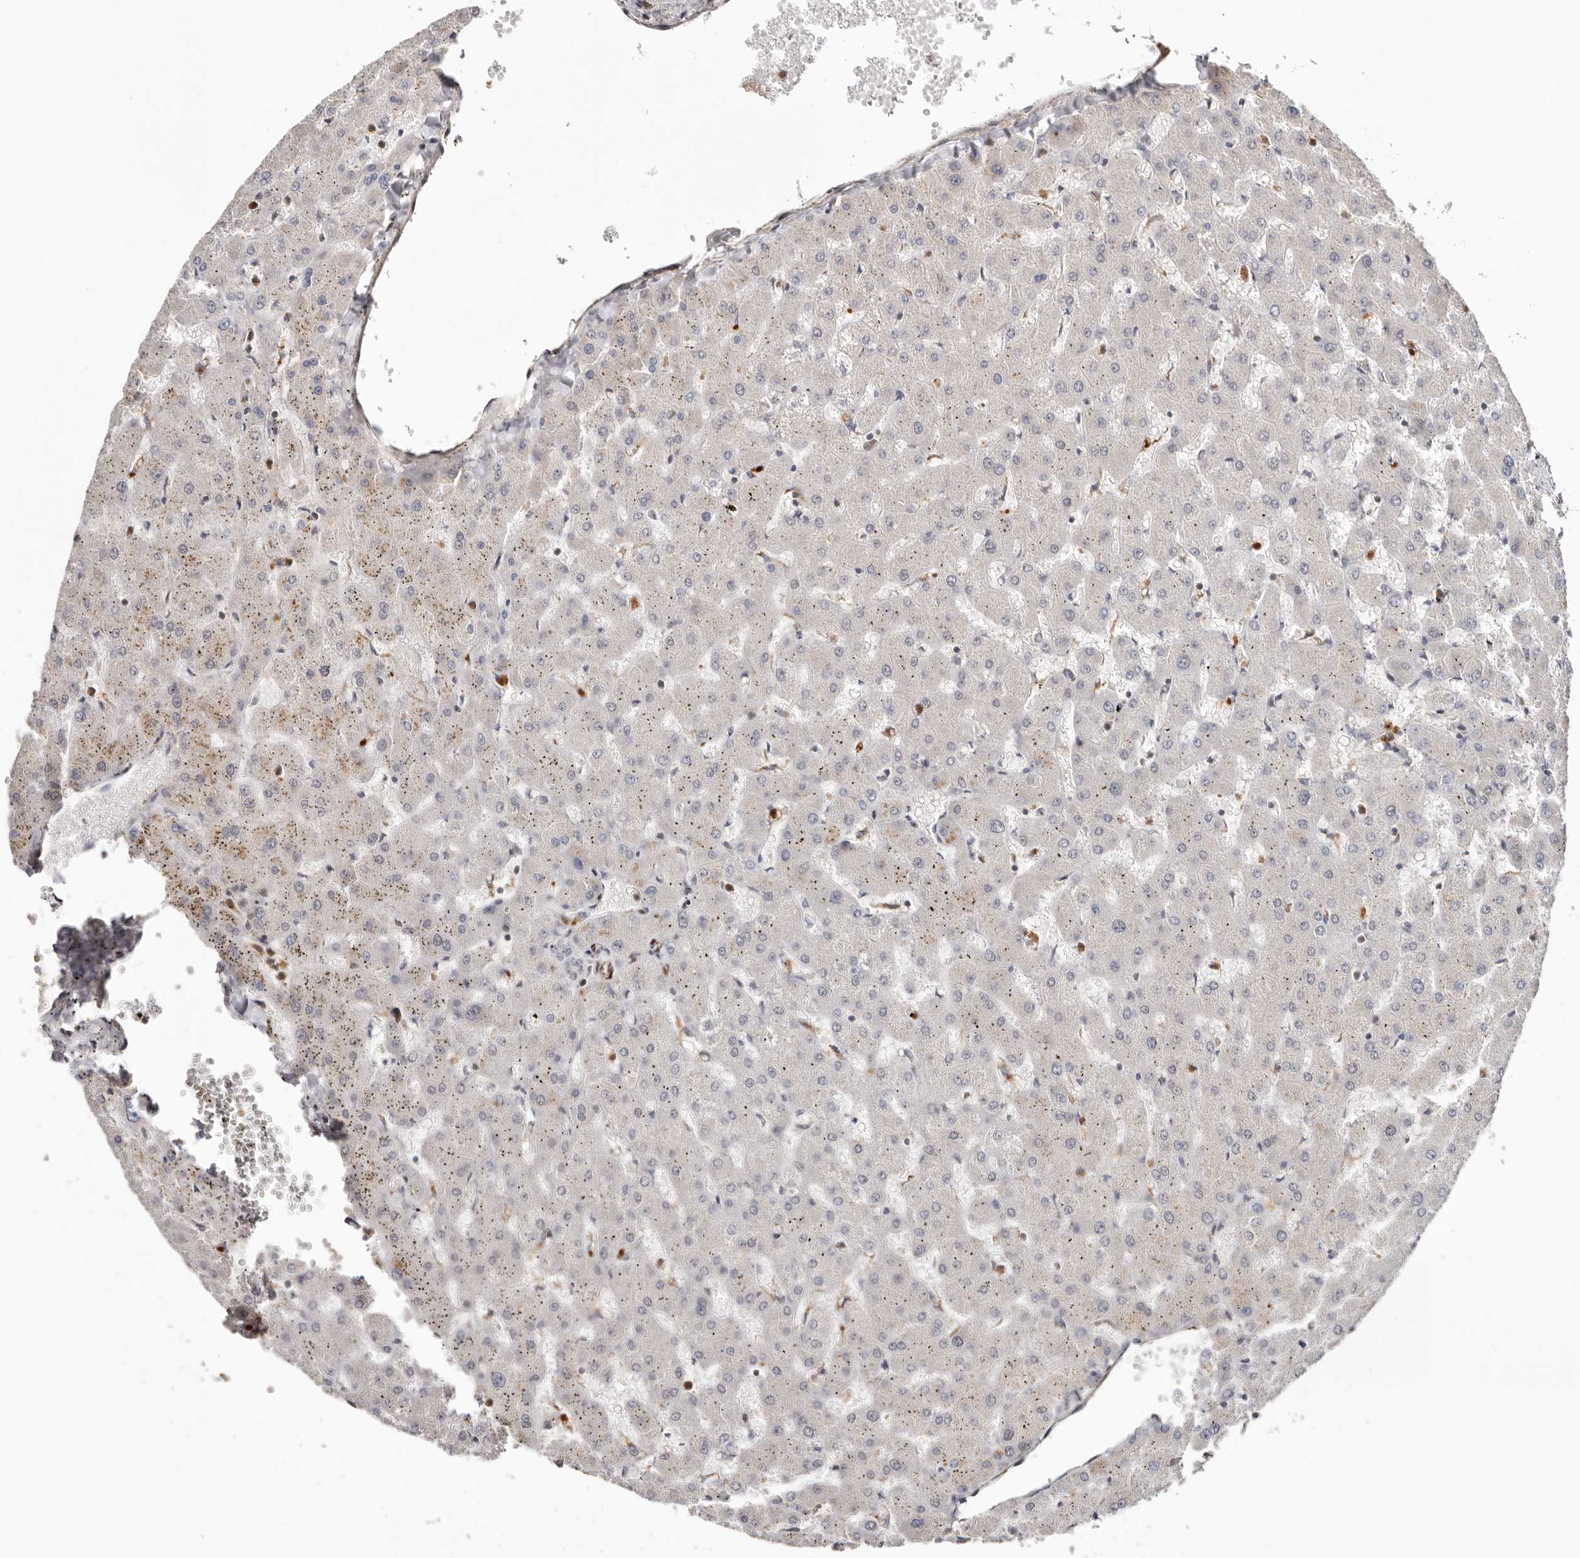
{"staining": {"intensity": "negative", "quantity": "none", "location": "none"}, "tissue": "liver", "cell_type": "Cholangiocytes", "image_type": "normal", "snomed": [{"axis": "morphology", "description": "Normal tissue, NOS"}, {"axis": "topography", "description": "Liver"}], "caption": "Protein analysis of normal liver reveals no significant positivity in cholangiocytes. (Stains: DAB (3,3'-diaminobenzidine) immunohistochemistry (IHC) with hematoxylin counter stain, Microscopy: brightfield microscopy at high magnification).", "gene": "SMAD7", "patient": {"sex": "female", "age": 63}}